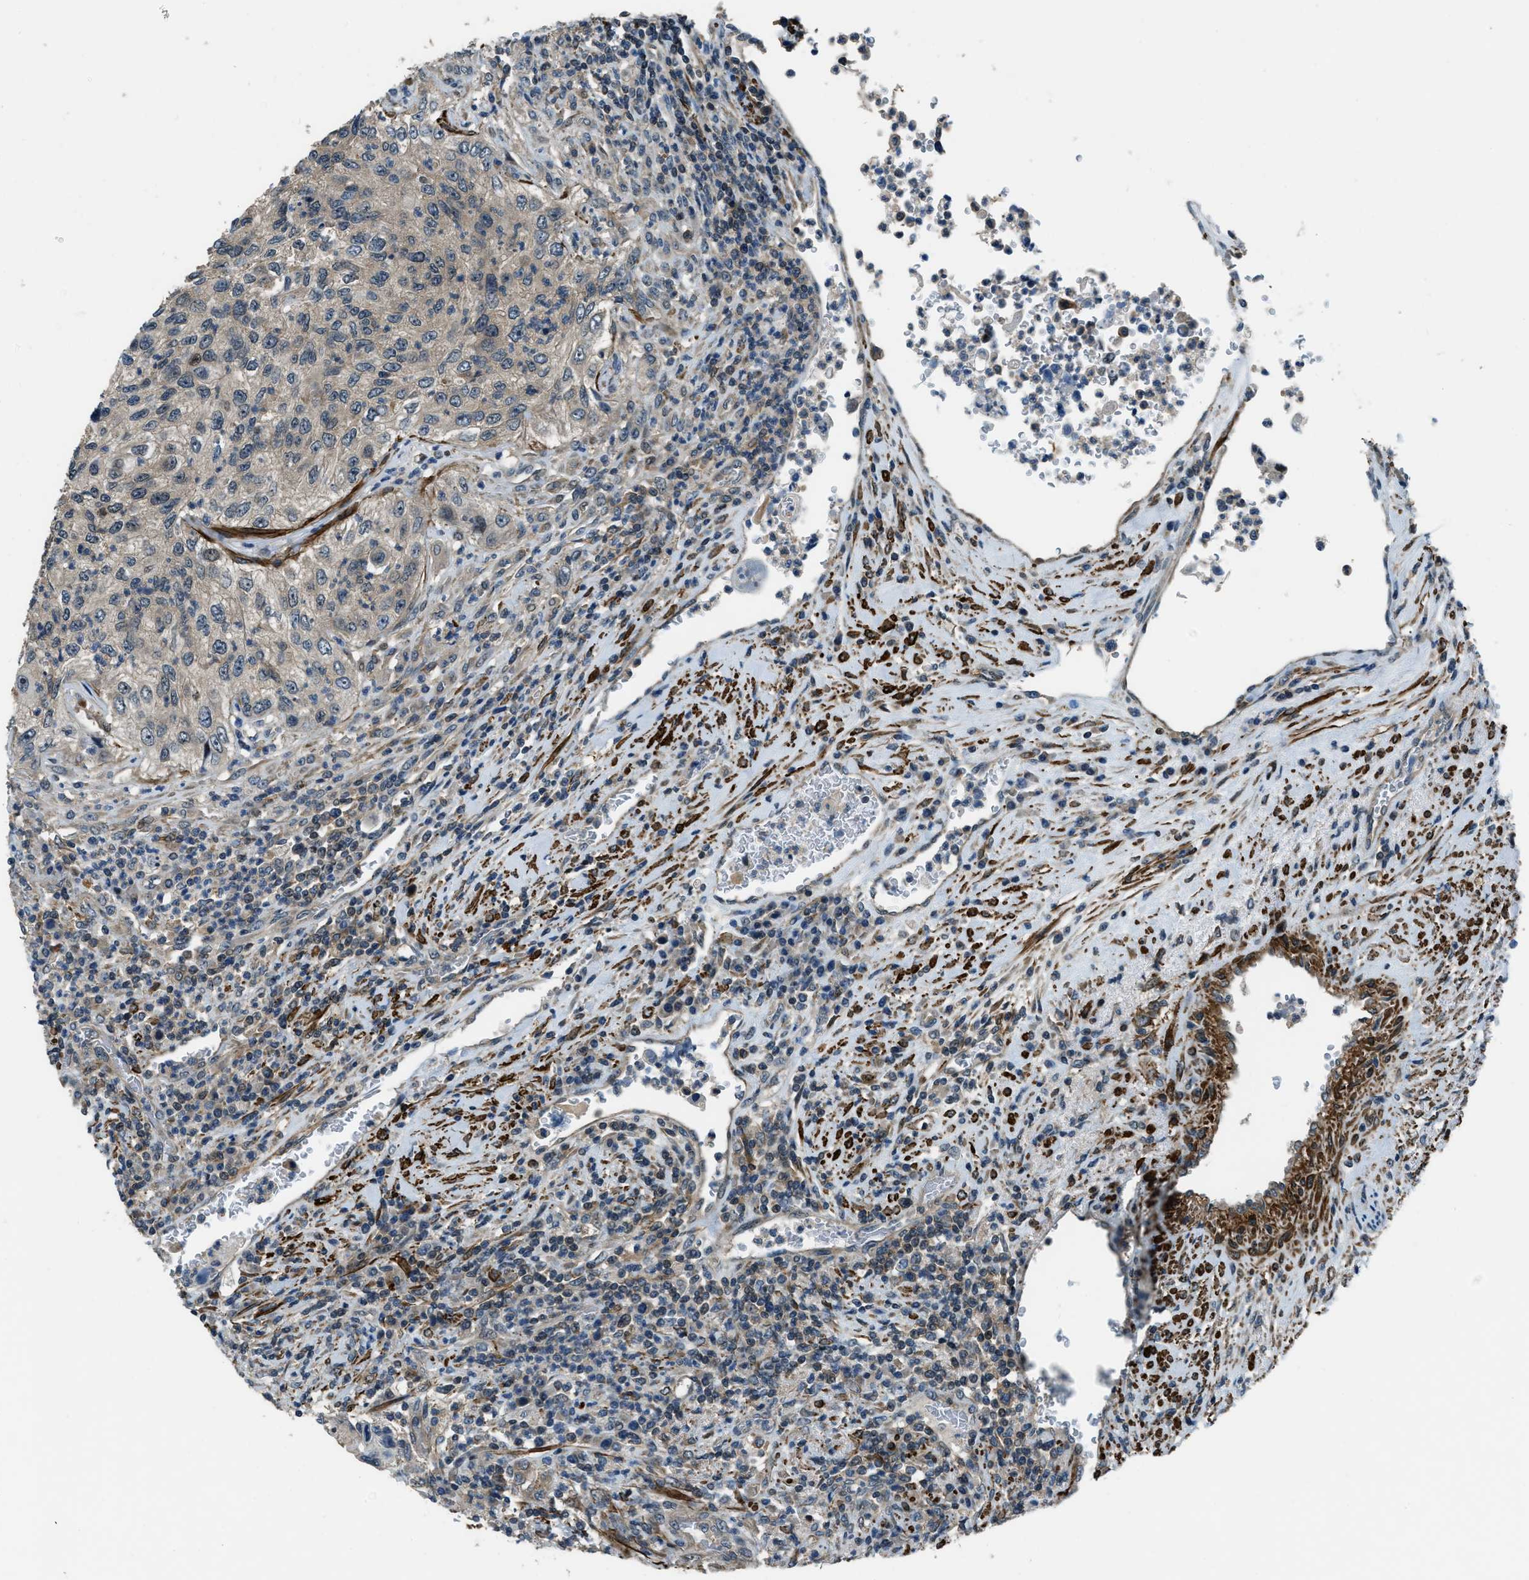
{"staining": {"intensity": "weak", "quantity": ">75%", "location": "cytoplasmic/membranous"}, "tissue": "urothelial cancer", "cell_type": "Tumor cells", "image_type": "cancer", "snomed": [{"axis": "morphology", "description": "Urothelial carcinoma, High grade"}, {"axis": "topography", "description": "Urinary bladder"}], "caption": "This micrograph demonstrates immunohistochemistry staining of urothelial cancer, with low weak cytoplasmic/membranous staining in approximately >75% of tumor cells.", "gene": "NUDCD3", "patient": {"sex": "female", "age": 60}}